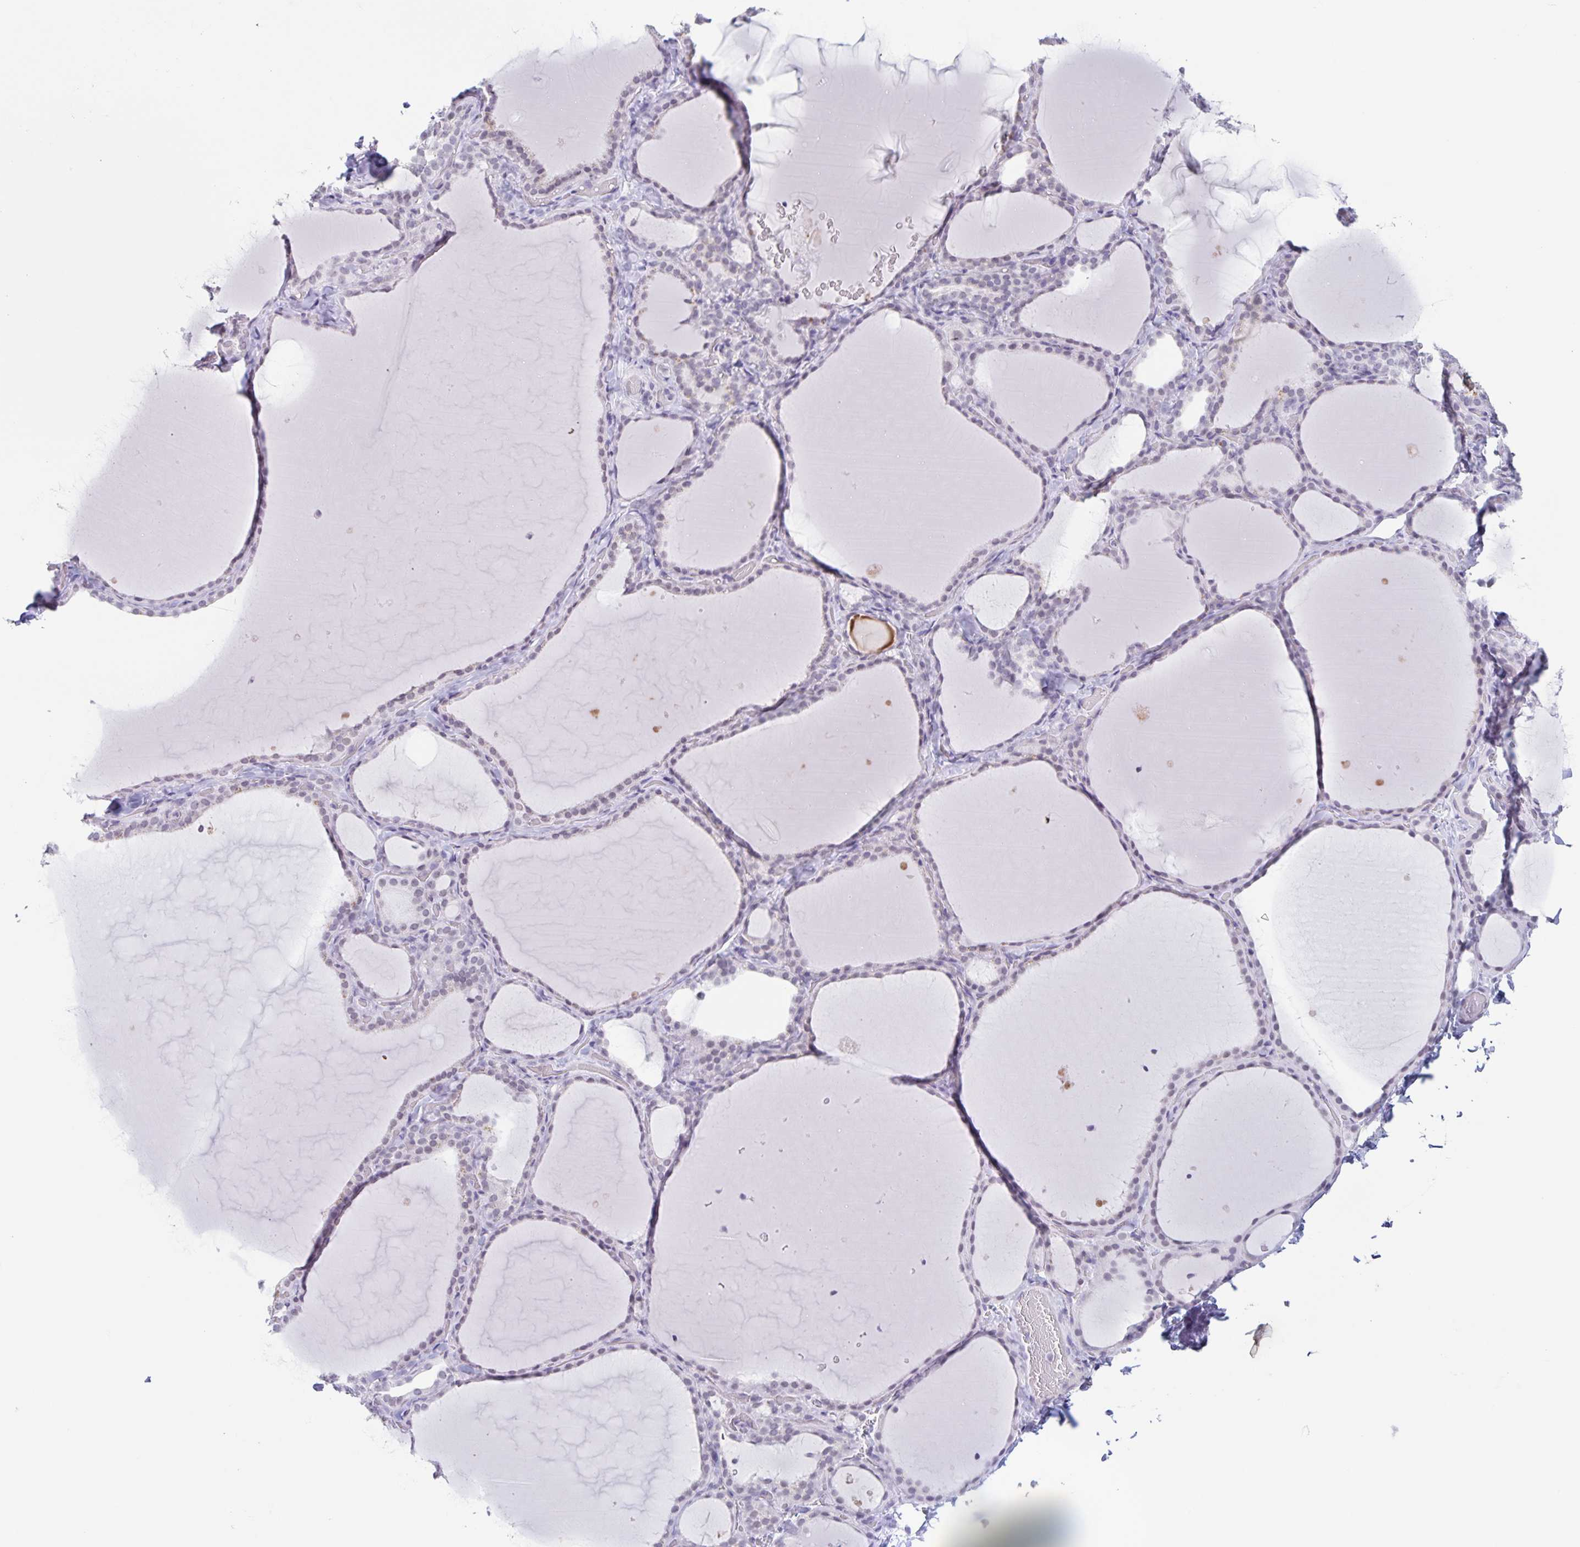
{"staining": {"intensity": "negative", "quantity": "none", "location": "none"}, "tissue": "thyroid gland", "cell_type": "Glandular cells", "image_type": "normal", "snomed": [{"axis": "morphology", "description": "Normal tissue, NOS"}, {"axis": "topography", "description": "Thyroid gland"}], "caption": "This is an immunohistochemistry (IHC) micrograph of unremarkable human thyroid gland. There is no positivity in glandular cells.", "gene": "LCE6A", "patient": {"sex": "female", "age": 22}}